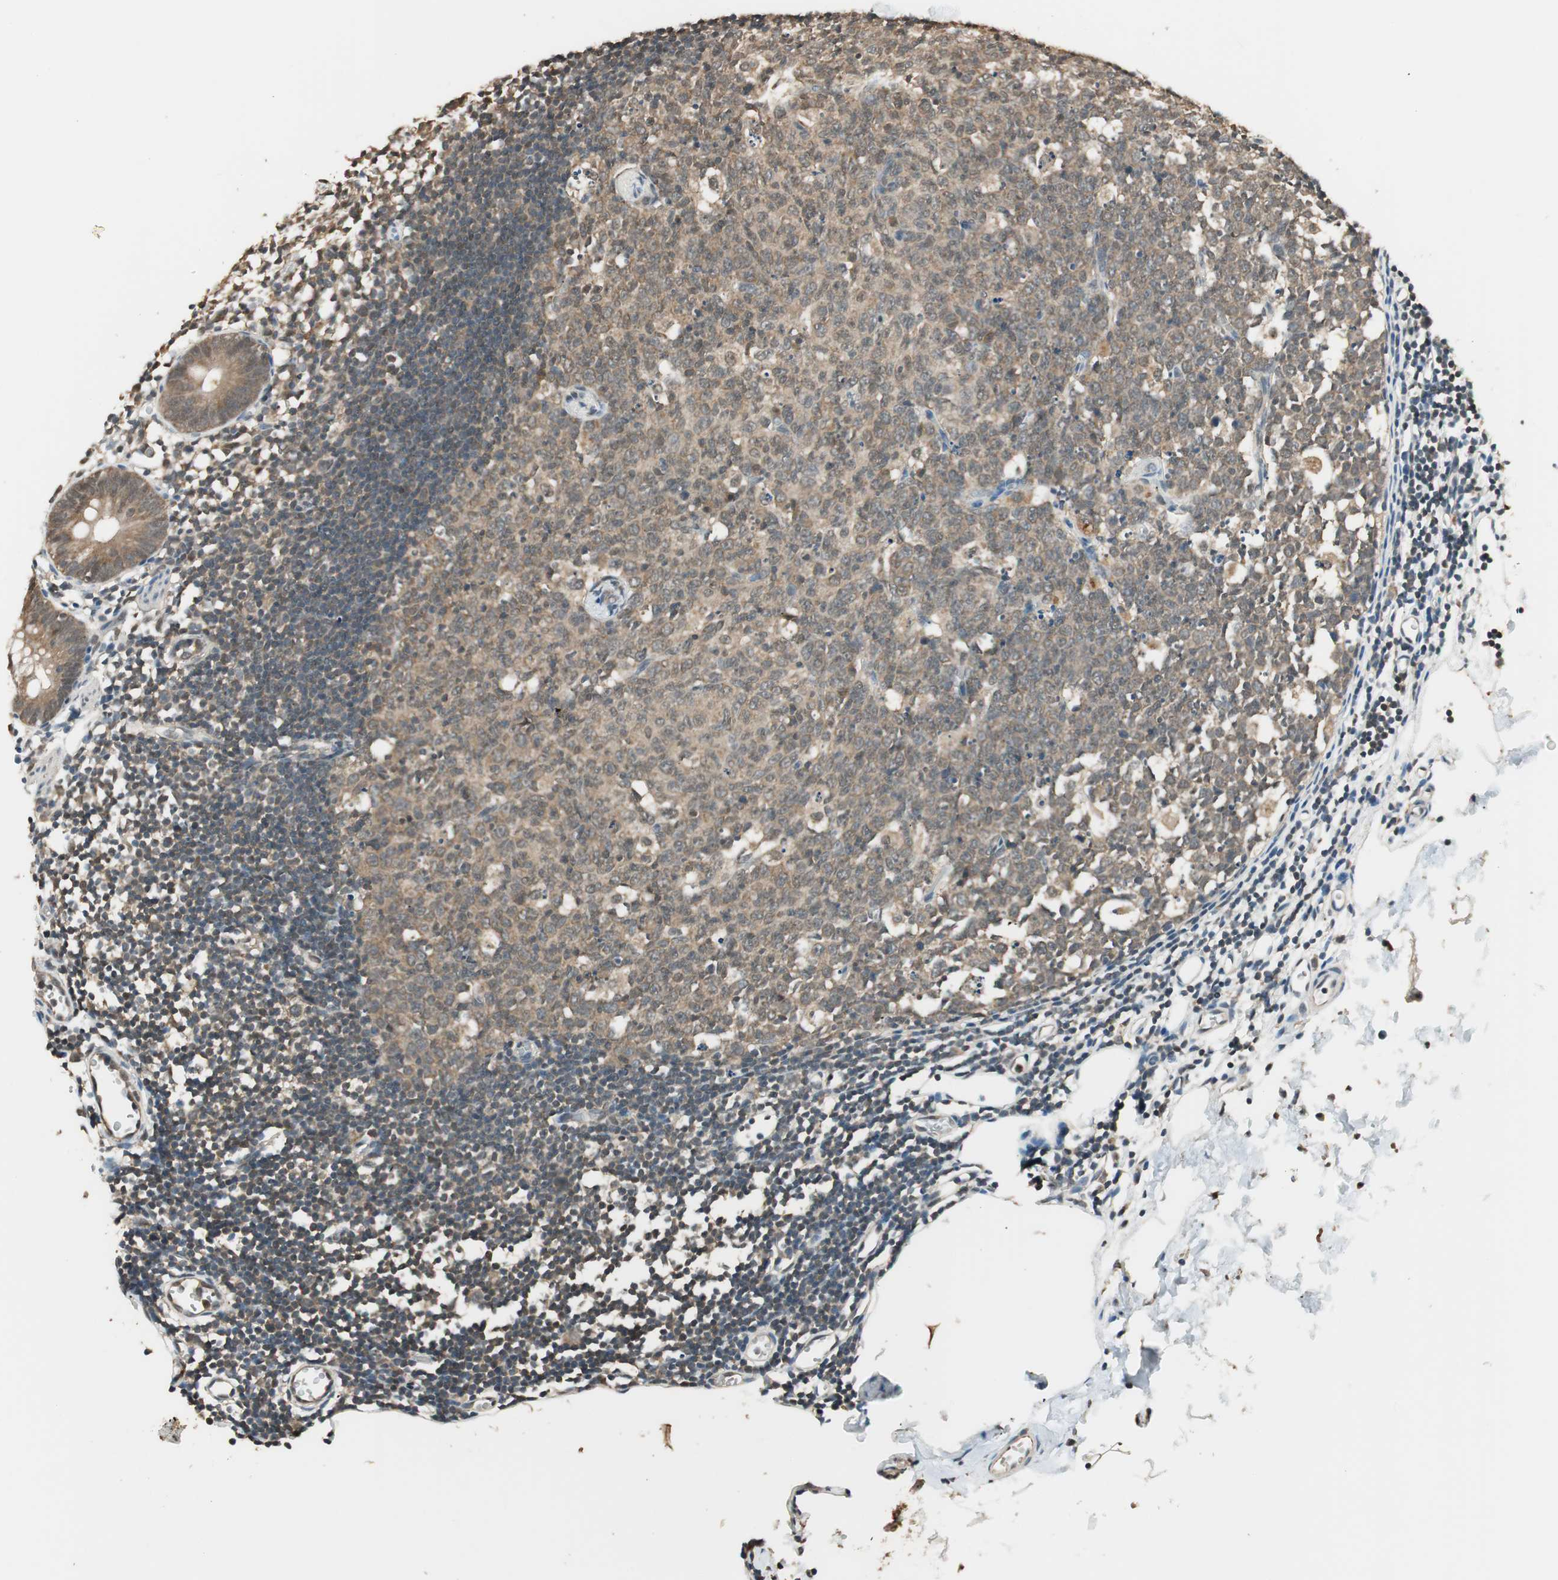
{"staining": {"intensity": "weak", "quantity": ">75%", "location": "cytoplasmic/membranous"}, "tissue": "colon", "cell_type": "Endothelial cells", "image_type": "normal", "snomed": [{"axis": "morphology", "description": "Normal tissue, NOS"}, {"axis": "morphology", "description": "Adenocarcinoma, NOS"}, {"axis": "topography", "description": "Colon"}, {"axis": "topography", "description": "Peripheral nerve tissue"}], "caption": "High-power microscopy captured an immunohistochemistry (IHC) micrograph of unremarkable colon, revealing weak cytoplasmic/membranous positivity in approximately >75% of endothelial cells. Immunohistochemistry (ihc) stains the protein in brown and the nuclei are stained blue.", "gene": "USP5", "patient": {"sex": "male", "age": 14}}